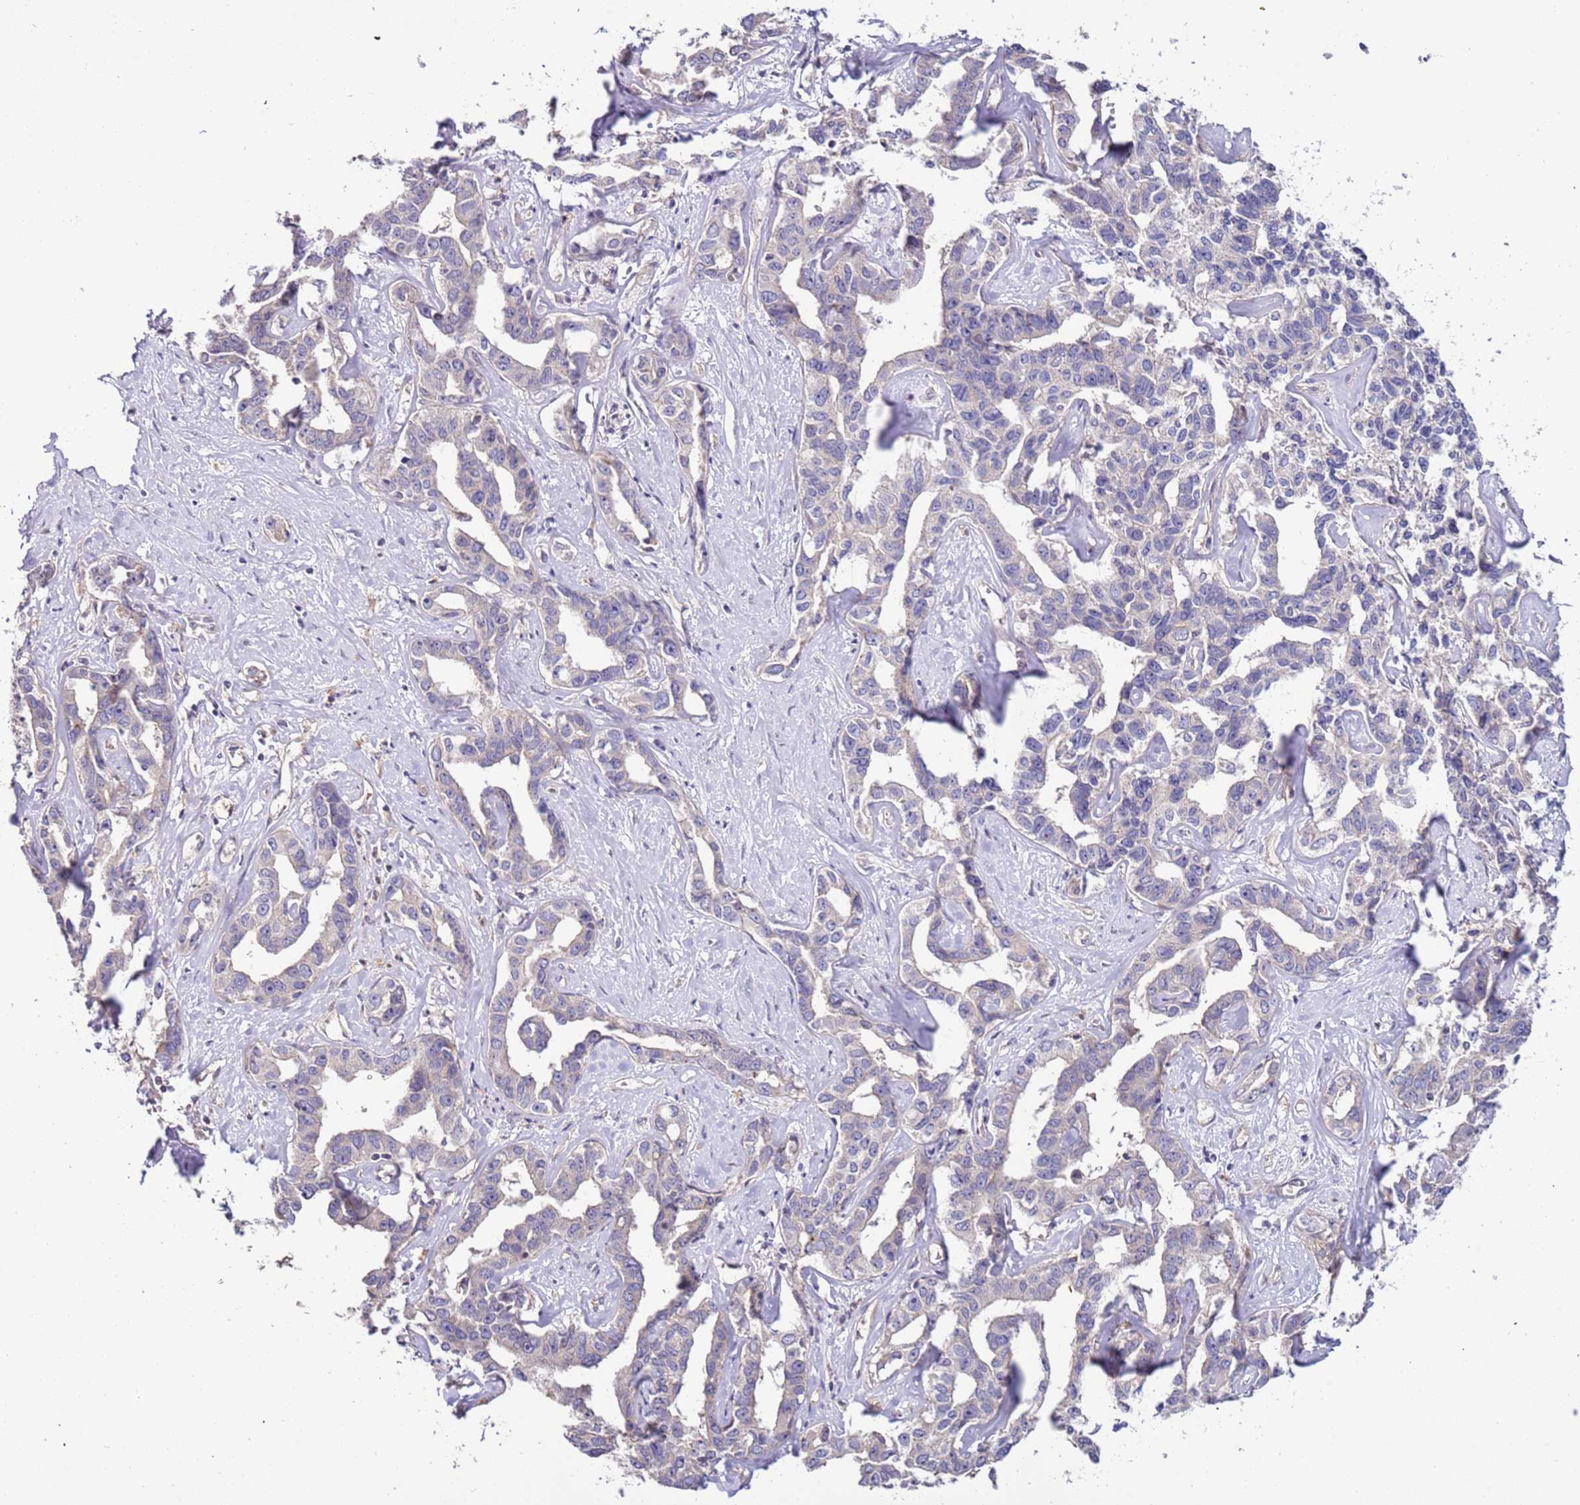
{"staining": {"intensity": "negative", "quantity": "none", "location": "none"}, "tissue": "liver cancer", "cell_type": "Tumor cells", "image_type": "cancer", "snomed": [{"axis": "morphology", "description": "Cholangiocarcinoma"}, {"axis": "topography", "description": "Liver"}], "caption": "Immunohistochemical staining of human liver cholangiocarcinoma shows no significant staining in tumor cells.", "gene": "LAMB4", "patient": {"sex": "male", "age": 59}}